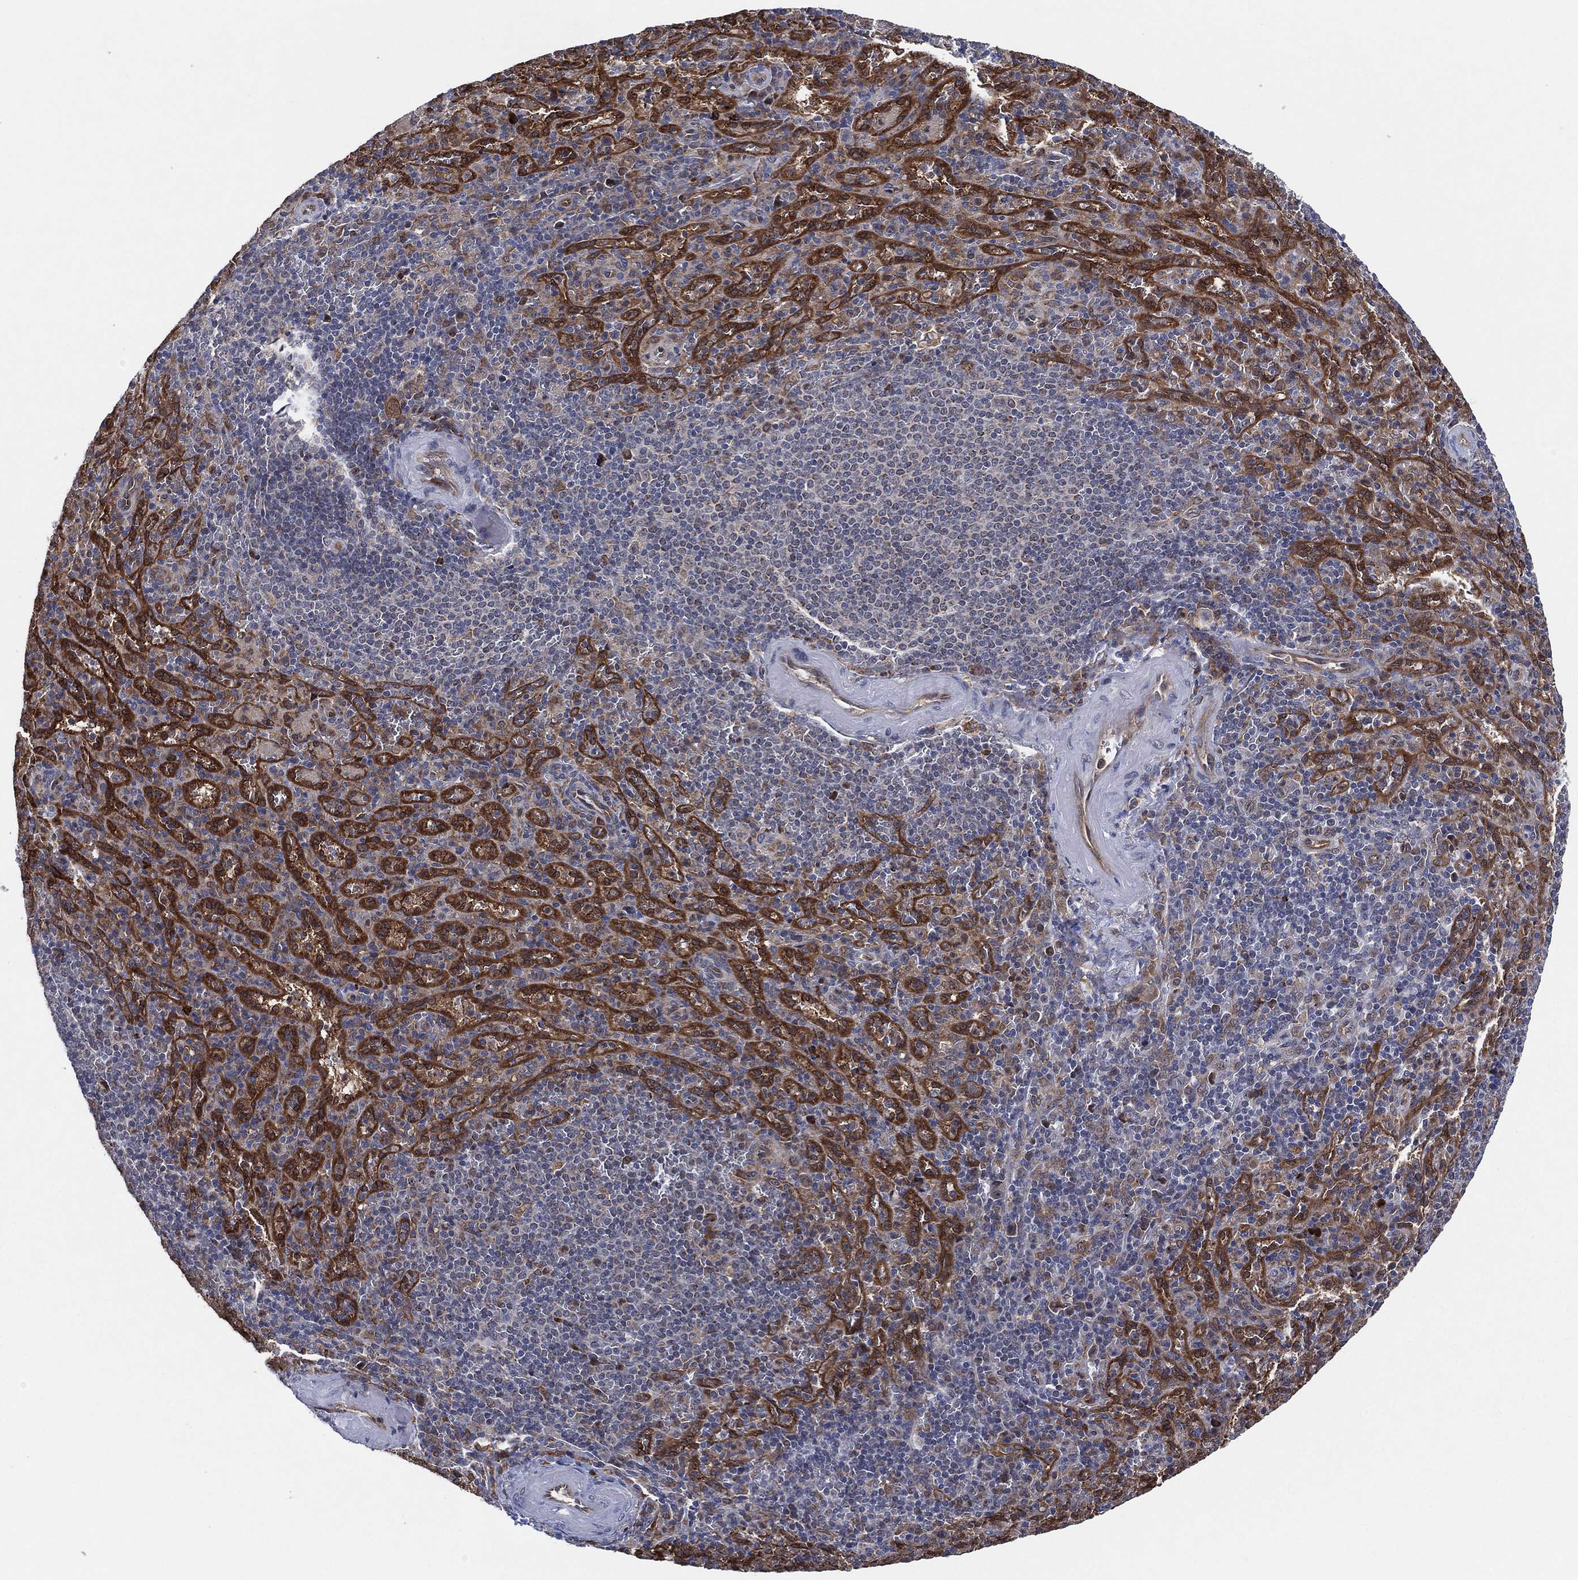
{"staining": {"intensity": "negative", "quantity": "none", "location": "none"}, "tissue": "spleen", "cell_type": "Cells in red pulp", "image_type": "normal", "snomed": [{"axis": "morphology", "description": "Normal tissue, NOS"}, {"axis": "topography", "description": "Spleen"}], "caption": "This histopathology image is of benign spleen stained with immunohistochemistry to label a protein in brown with the nuclei are counter-stained blue. There is no staining in cells in red pulp. (Brightfield microscopy of DAB IHC at high magnification).", "gene": "FES", "patient": {"sex": "male", "age": 57}}